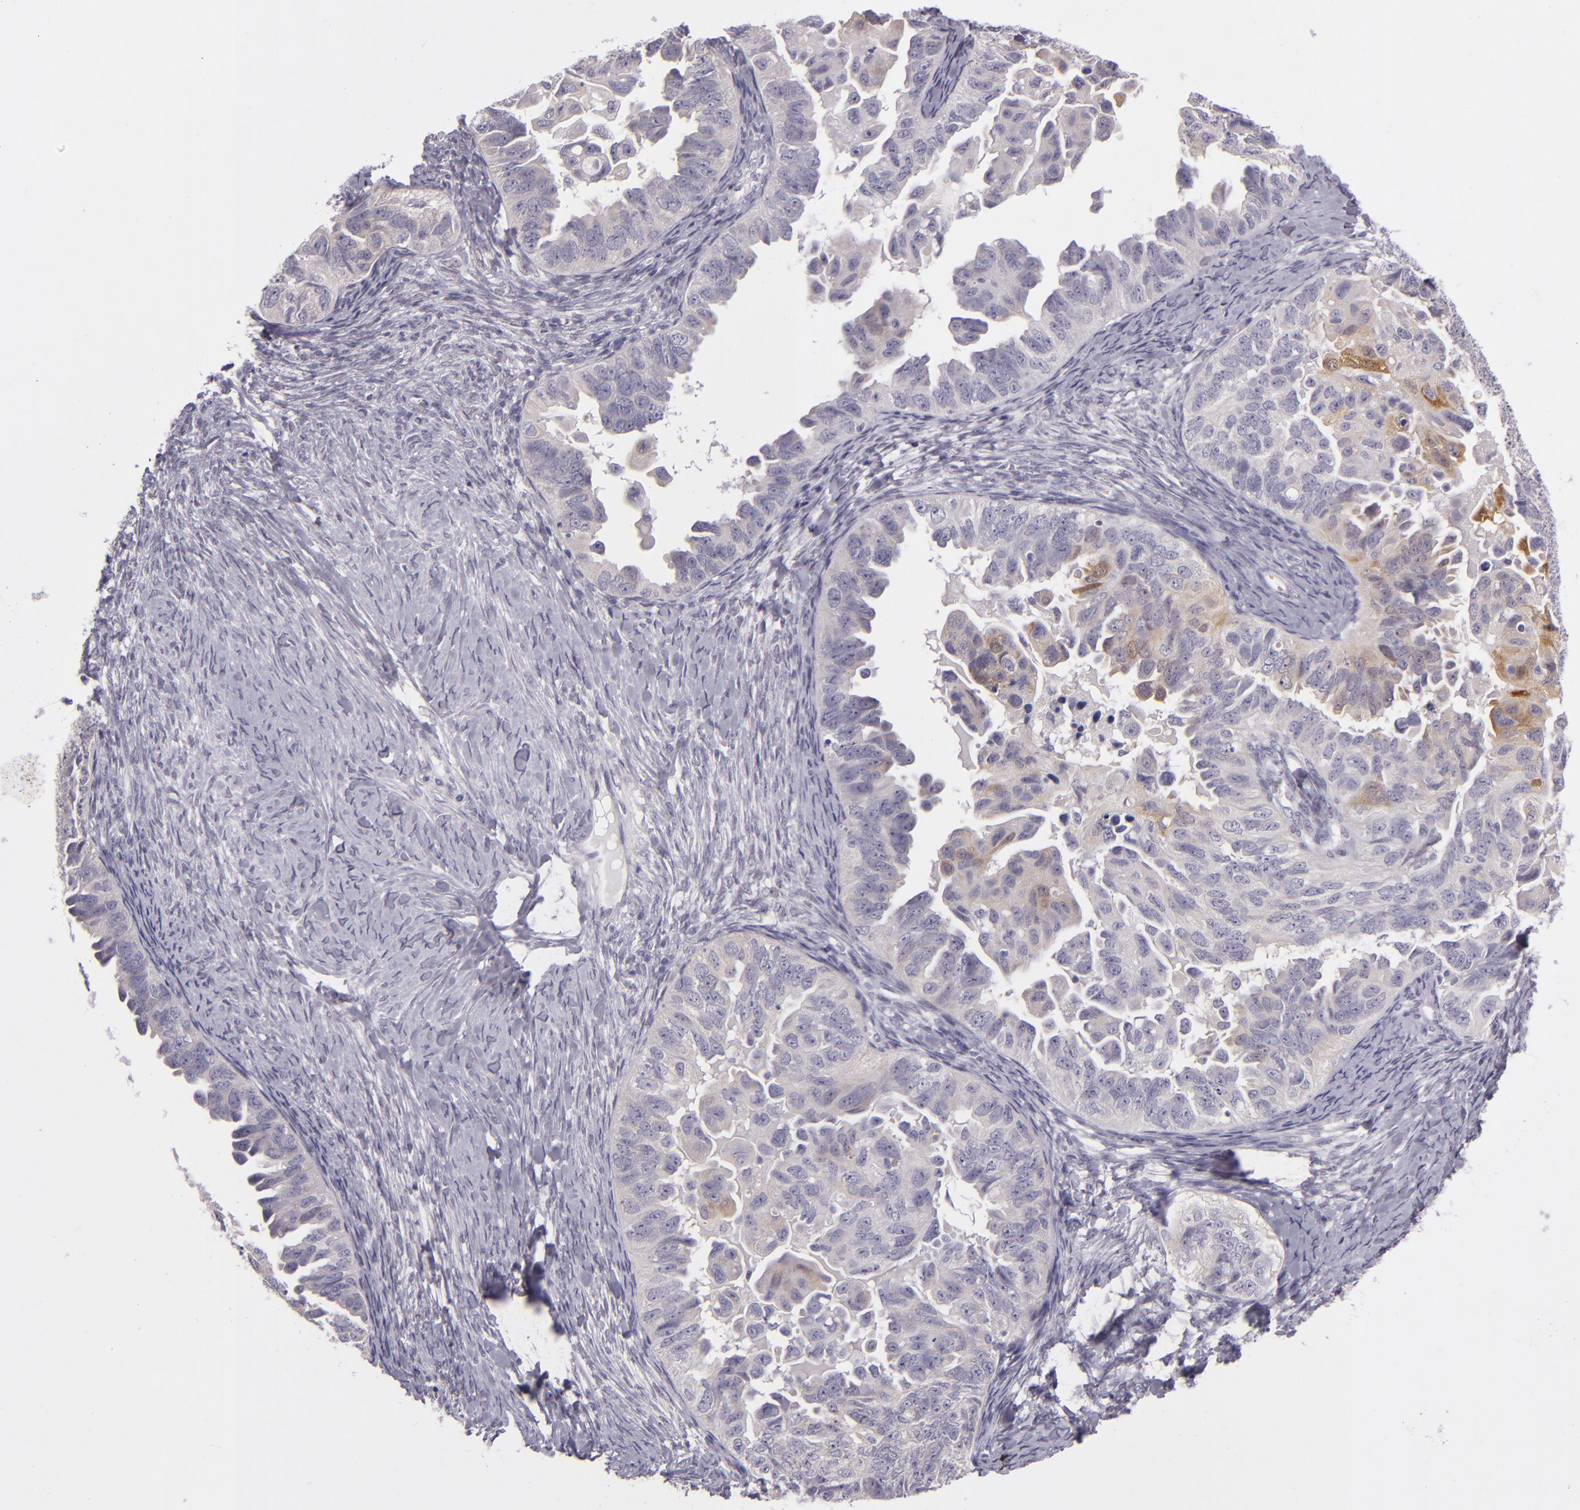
{"staining": {"intensity": "weak", "quantity": "25%-75%", "location": "cytoplasmic/membranous"}, "tissue": "ovarian cancer", "cell_type": "Tumor cells", "image_type": "cancer", "snomed": [{"axis": "morphology", "description": "Cystadenocarcinoma, serous, NOS"}, {"axis": "topography", "description": "Ovary"}], "caption": "Weak cytoplasmic/membranous positivity for a protein is identified in approximately 25%-75% of tumor cells of ovarian cancer using immunohistochemistry (IHC).", "gene": "SNCB", "patient": {"sex": "female", "age": 82}}